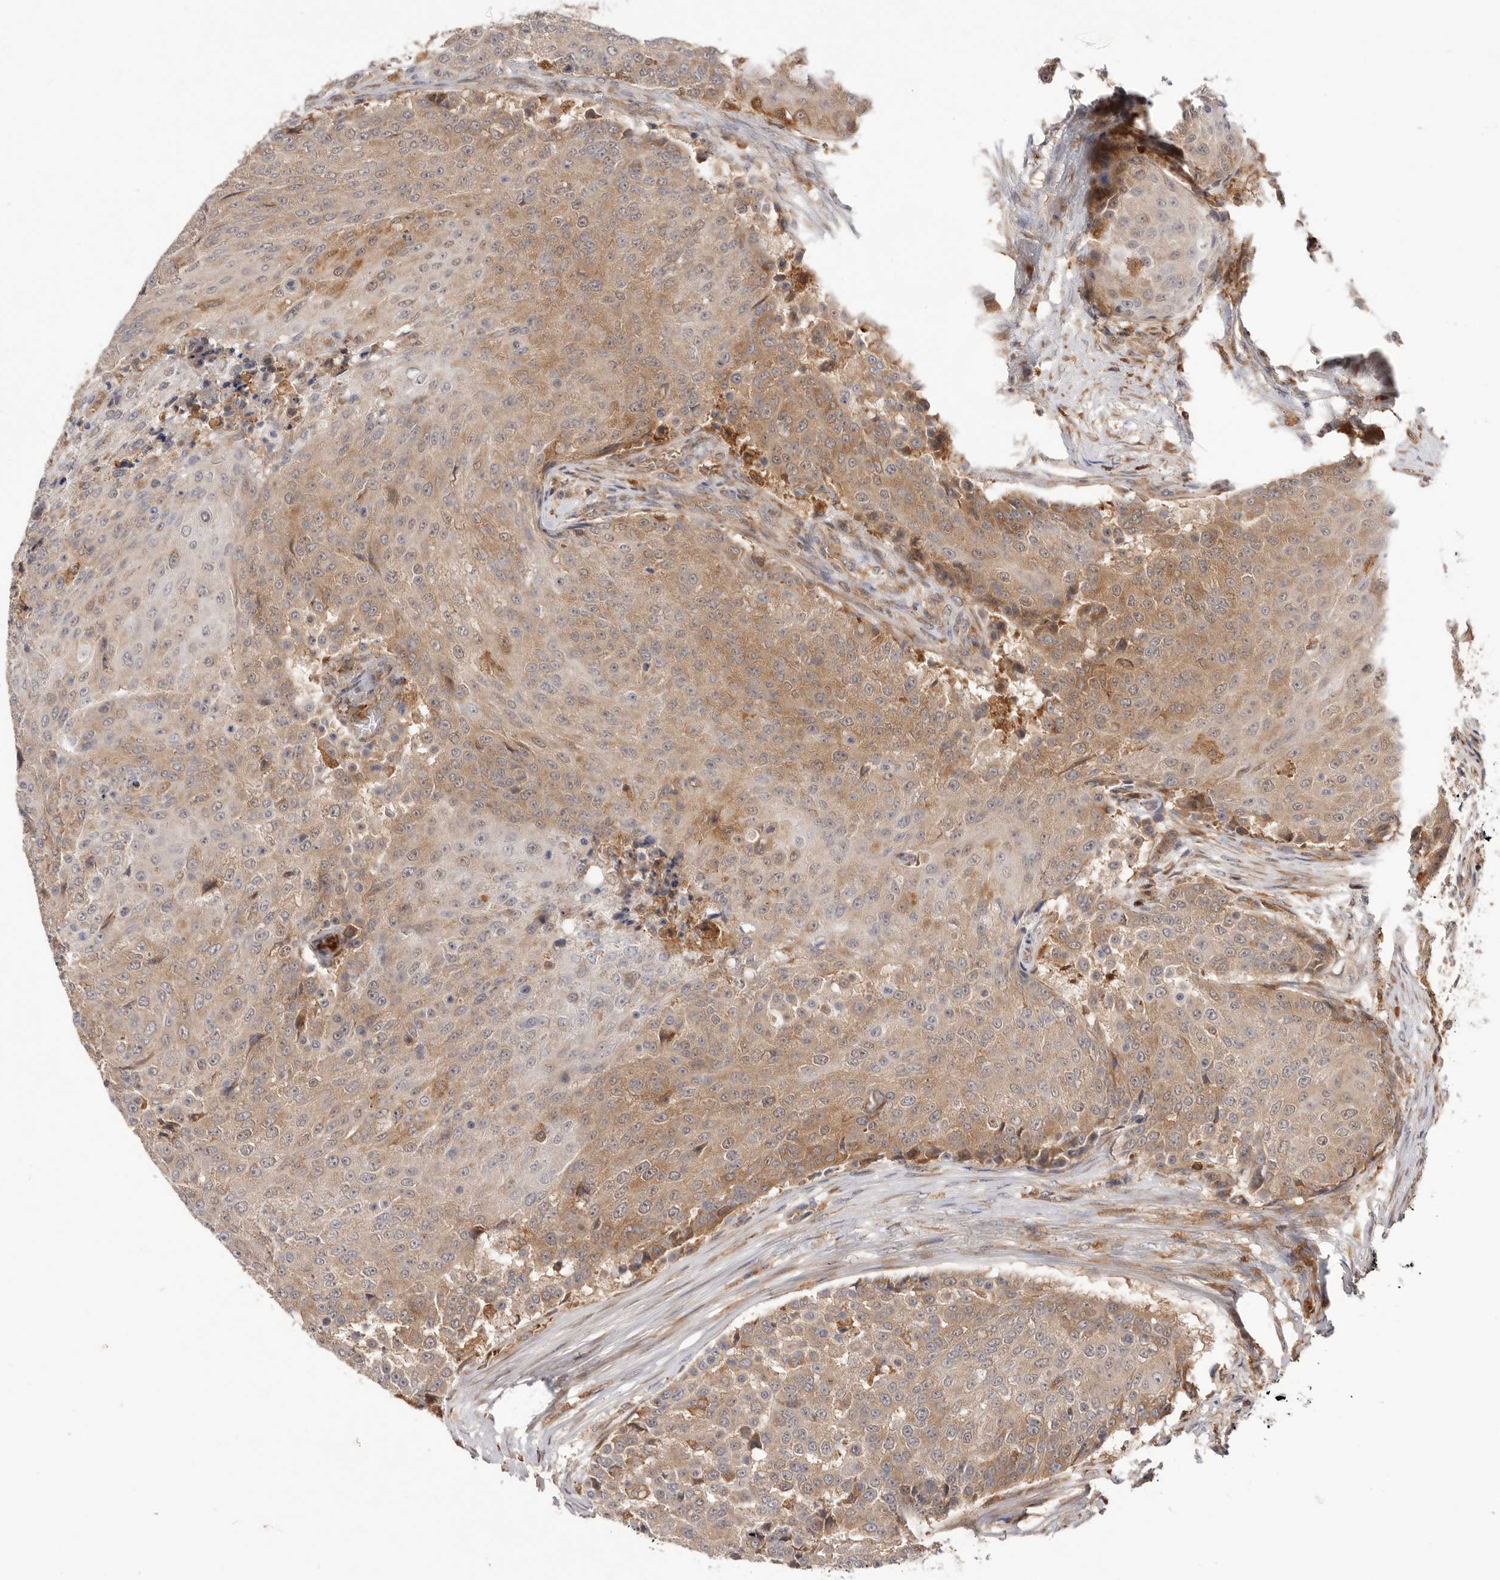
{"staining": {"intensity": "moderate", "quantity": ">75%", "location": "cytoplasmic/membranous"}, "tissue": "urothelial cancer", "cell_type": "Tumor cells", "image_type": "cancer", "snomed": [{"axis": "morphology", "description": "Urothelial carcinoma, High grade"}, {"axis": "topography", "description": "Urinary bladder"}], "caption": "Tumor cells demonstrate moderate cytoplasmic/membranous positivity in approximately >75% of cells in urothelial carcinoma (high-grade).", "gene": "RNF213", "patient": {"sex": "female", "age": 63}}